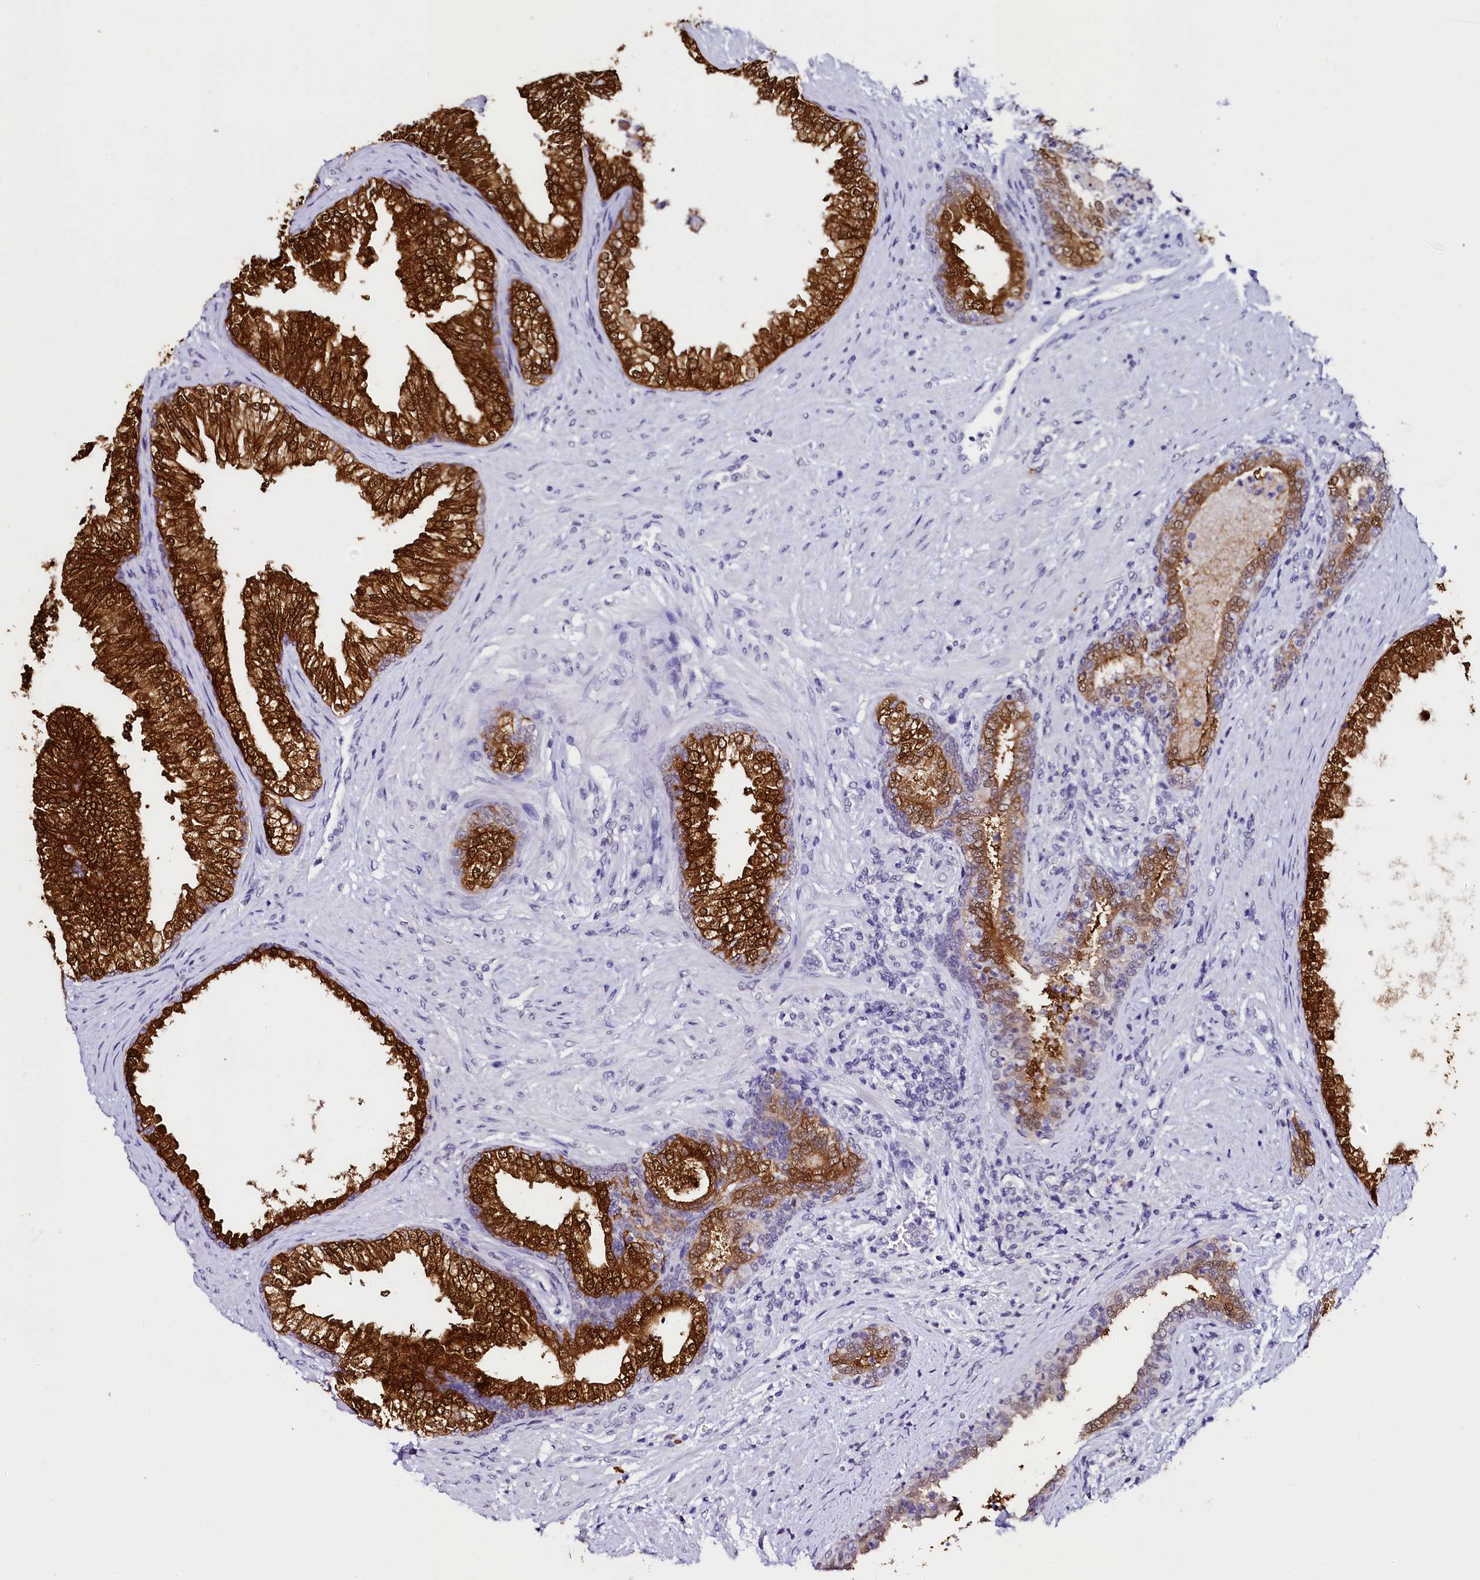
{"staining": {"intensity": "strong", "quantity": ">75%", "location": "cytoplasmic/membranous,nuclear"}, "tissue": "prostate", "cell_type": "Glandular cells", "image_type": "normal", "snomed": [{"axis": "morphology", "description": "Normal tissue, NOS"}, {"axis": "topography", "description": "Prostate"}], "caption": "Protein positivity by immunohistochemistry exhibits strong cytoplasmic/membranous,nuclear expression in approximately >75% of glandular cells in benign prostate. (DAB = brown stain, brightfield microscopy at high magnification).", "gene": "SORD", "patient": {"sex": "male", "age": 76}}